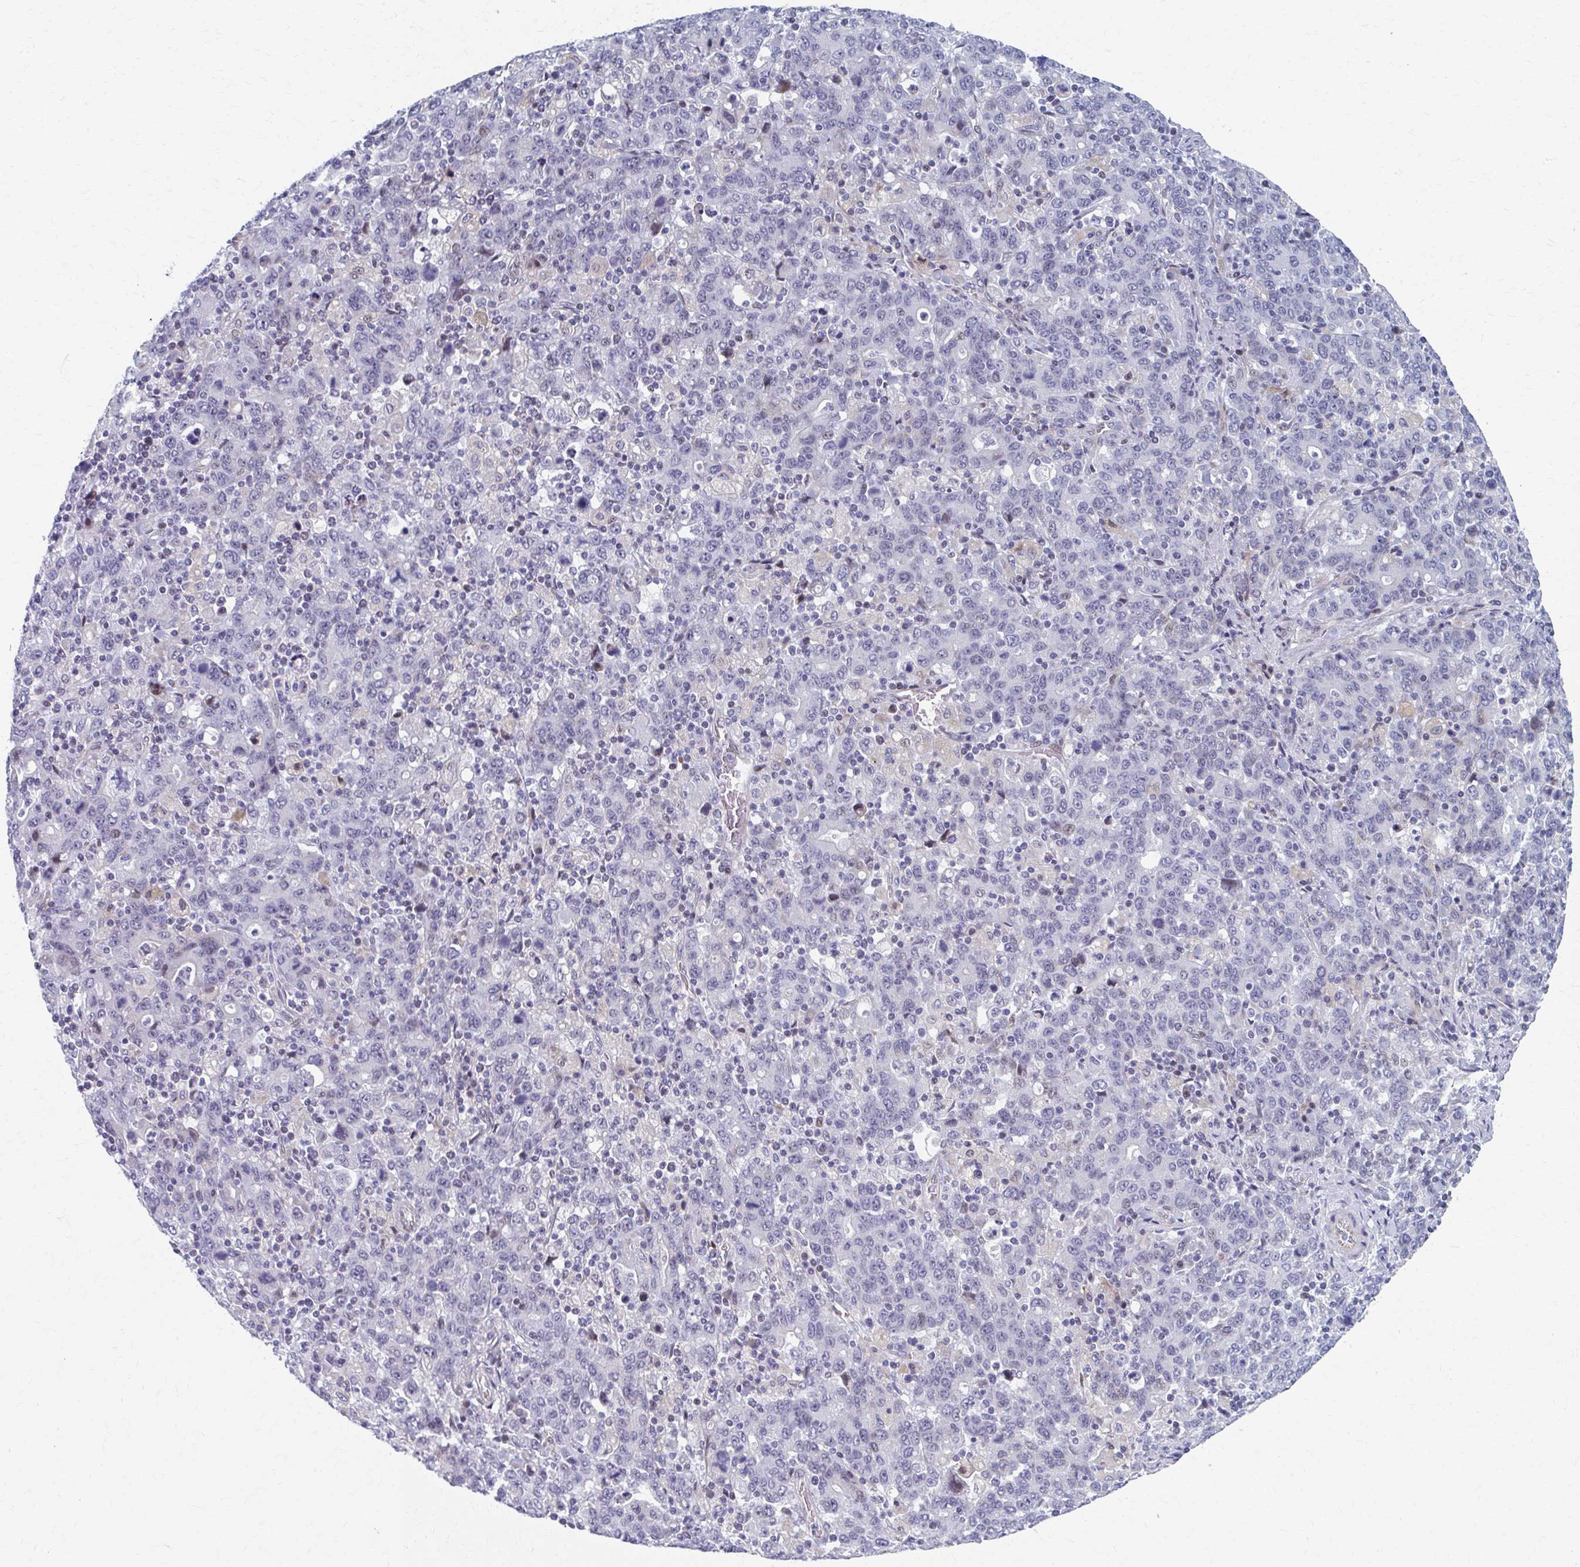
{"staining": {"intensity": "negative", "quantity": "none", "location": "none"}, "tissue": "stomach cancer", "cell_type": "Tumor cells", "image_type": "cancer", "snomed": [{"axis": "morphology", "description": "Adenocarcinoma, NOS"}, {"axis": "topography", "description": "Stomach, upper"}], "caption": "Immunohistochemical staining of stomach cancer (adenocarcinoma) reveals no significant positivity in tumor cells.", "gene": "ABHD16B", "patient": {"sex": "male", "age": 69}}